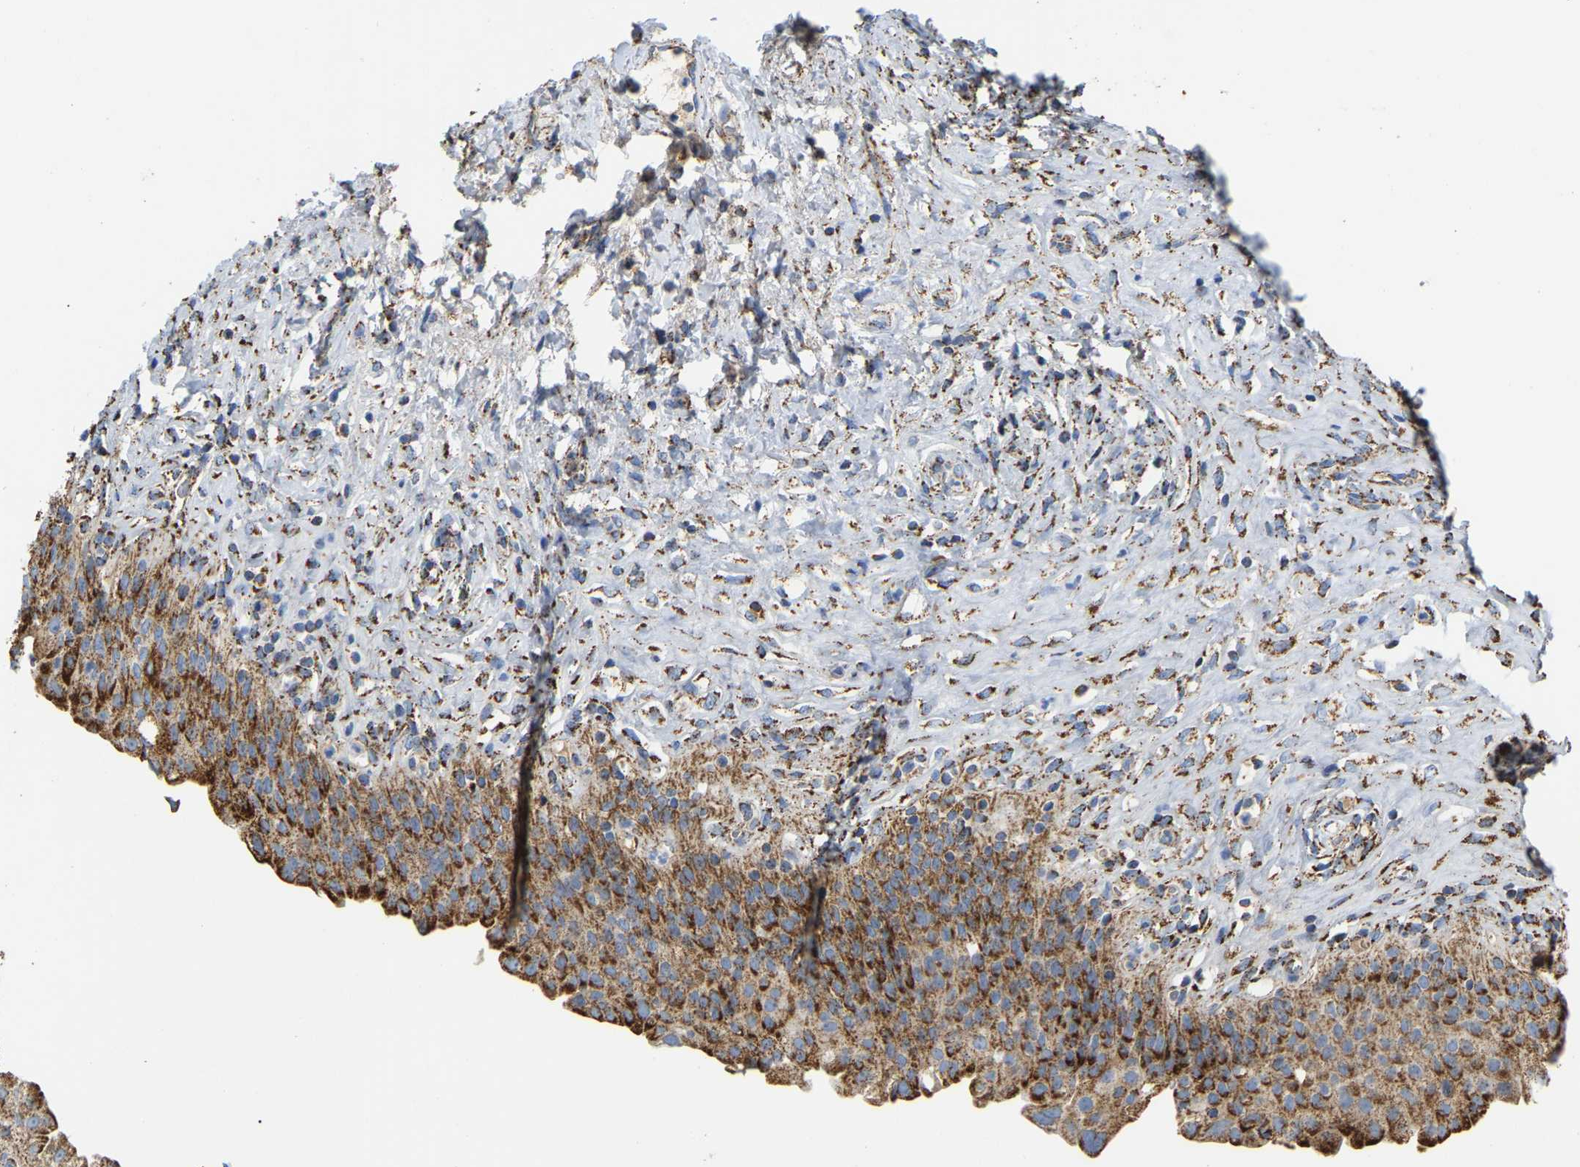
{"staining": {"intensity": "strong", "quantity": ">75%", "location": "cytoplasmic/membranous"}, "tissue": "urinary bladder", "cell_type": "Urothelial cells", "image_type": "normal", "snomed": [{"axis": "morphology", "description": "Urothelial carcinoma, High grade"}, {"axis": "topography", "description": "Urinary bladder"}], "caption": "Immunohistochemistry (DAB (3,3'-diaminobenzidine)) staining of benign urinary bladder shows strong cytoplasmic/membranous protein staining in approximately >75% of urothelial cells. The staining was performed using DAB, with brown indicating positive protein expression. Nuclei are stained blue with hematoxylin.", "gene": "HIBADH", "patient": {"sex": "male", "age": 46}}